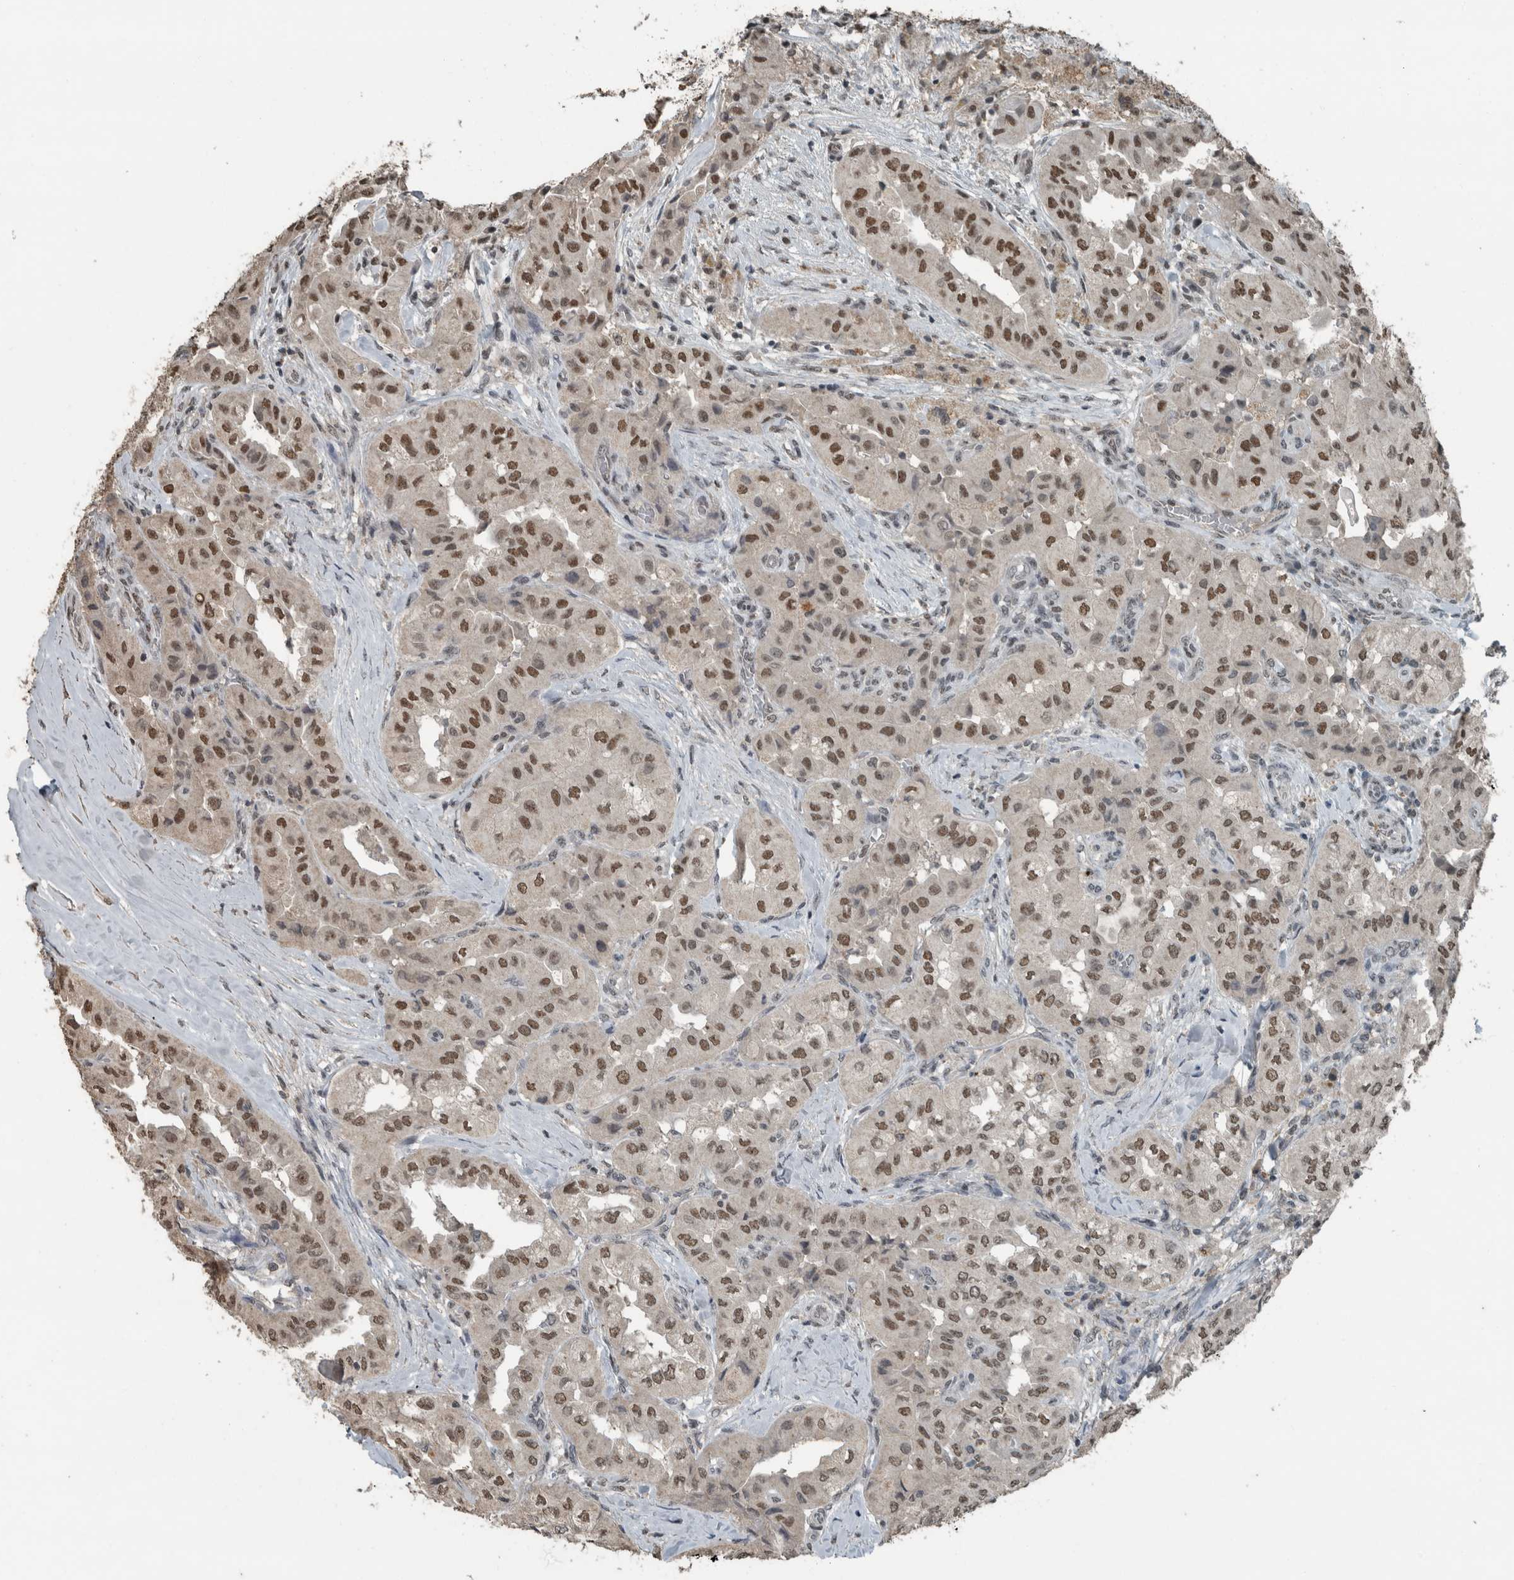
{"staining": {"intensity": "moderate", "quantity": ">75%", "location": "nuclear"}, "tissue": "thyroid cancer", "cell_type": "Tumor cells", "image_type": "cancer", "snomed": [{"axis": "morphology", "description": "Papillary adenocarcinoma, NOS"}, {"axis": "topography", "description": "Thyroid gland"}], "caption": "Brown immunohistochemical staining in thyroid papillary adenocarcinoma shows moderate nuclear expression in approximately >75% of tumor cells. (DAB = brown stain, brightfield microscopy at high magnification).", "gene": "ZNF24", "patient": {"sex": "female", "age": 59}}